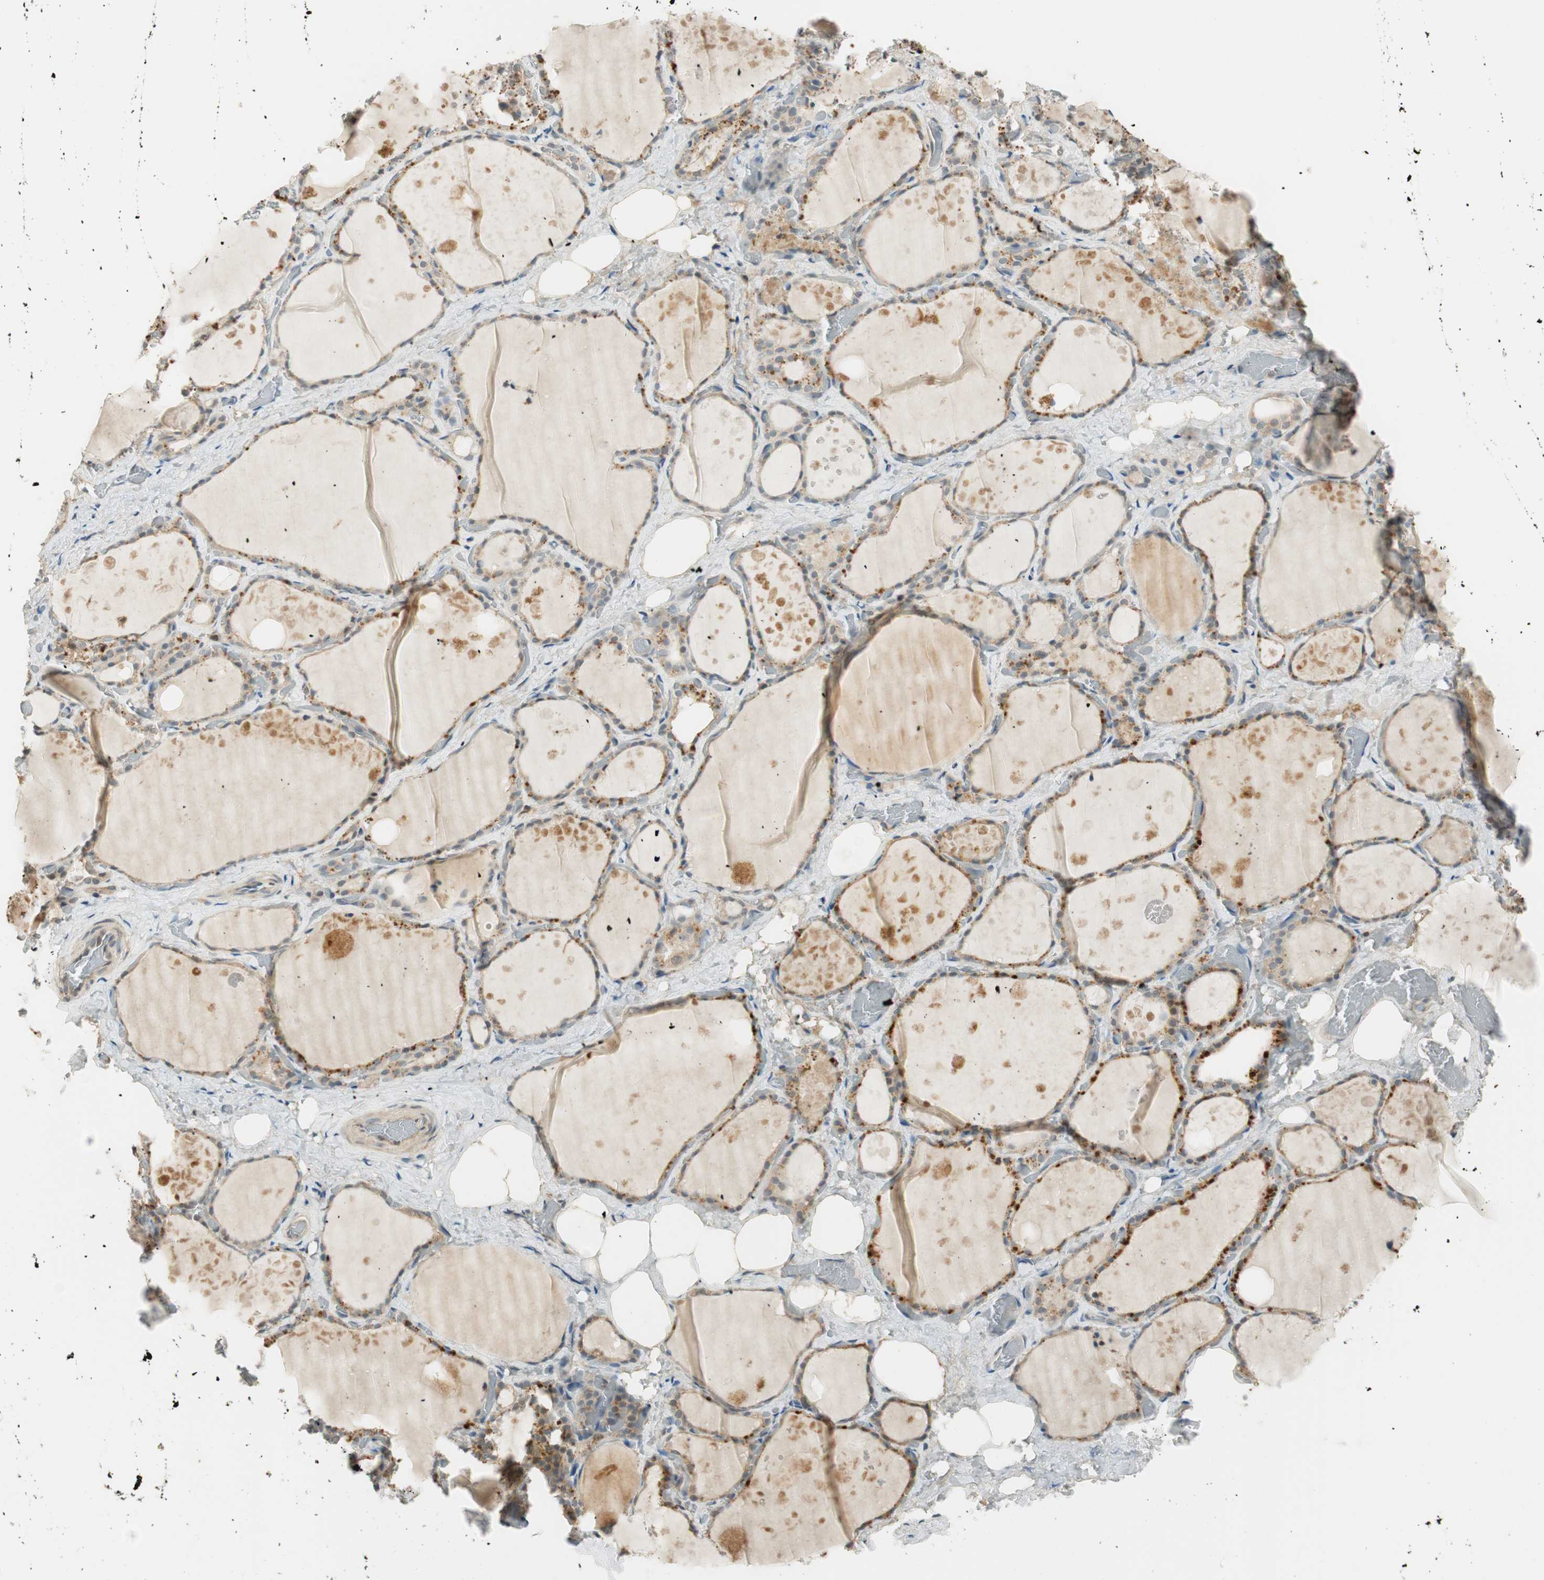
{"staining": {"intensity": "moderate", "quantity": ">75%", "location": "cytoplasmic/membranous"}, "tissue": "thyroid gland", "cell_type": "Glandular cells", "image_type": "normal", "snomed": [{"axis": "morphology", "description": "Normal tissue, NOS"}, {"axis": "topography", "description": "Thyroid gland"}], "caption": "Immunohistochemistry (DAB) staining of unremarkable human thyroid gland reveals moderate cytoplasmic/membranous protein expression in approximately >75% of glandular cells. (DAB = brown stain, brightfield microscopy at high magnification).", "gene": "PSMD8", "patient": {"sex": "male", "age": 61}}